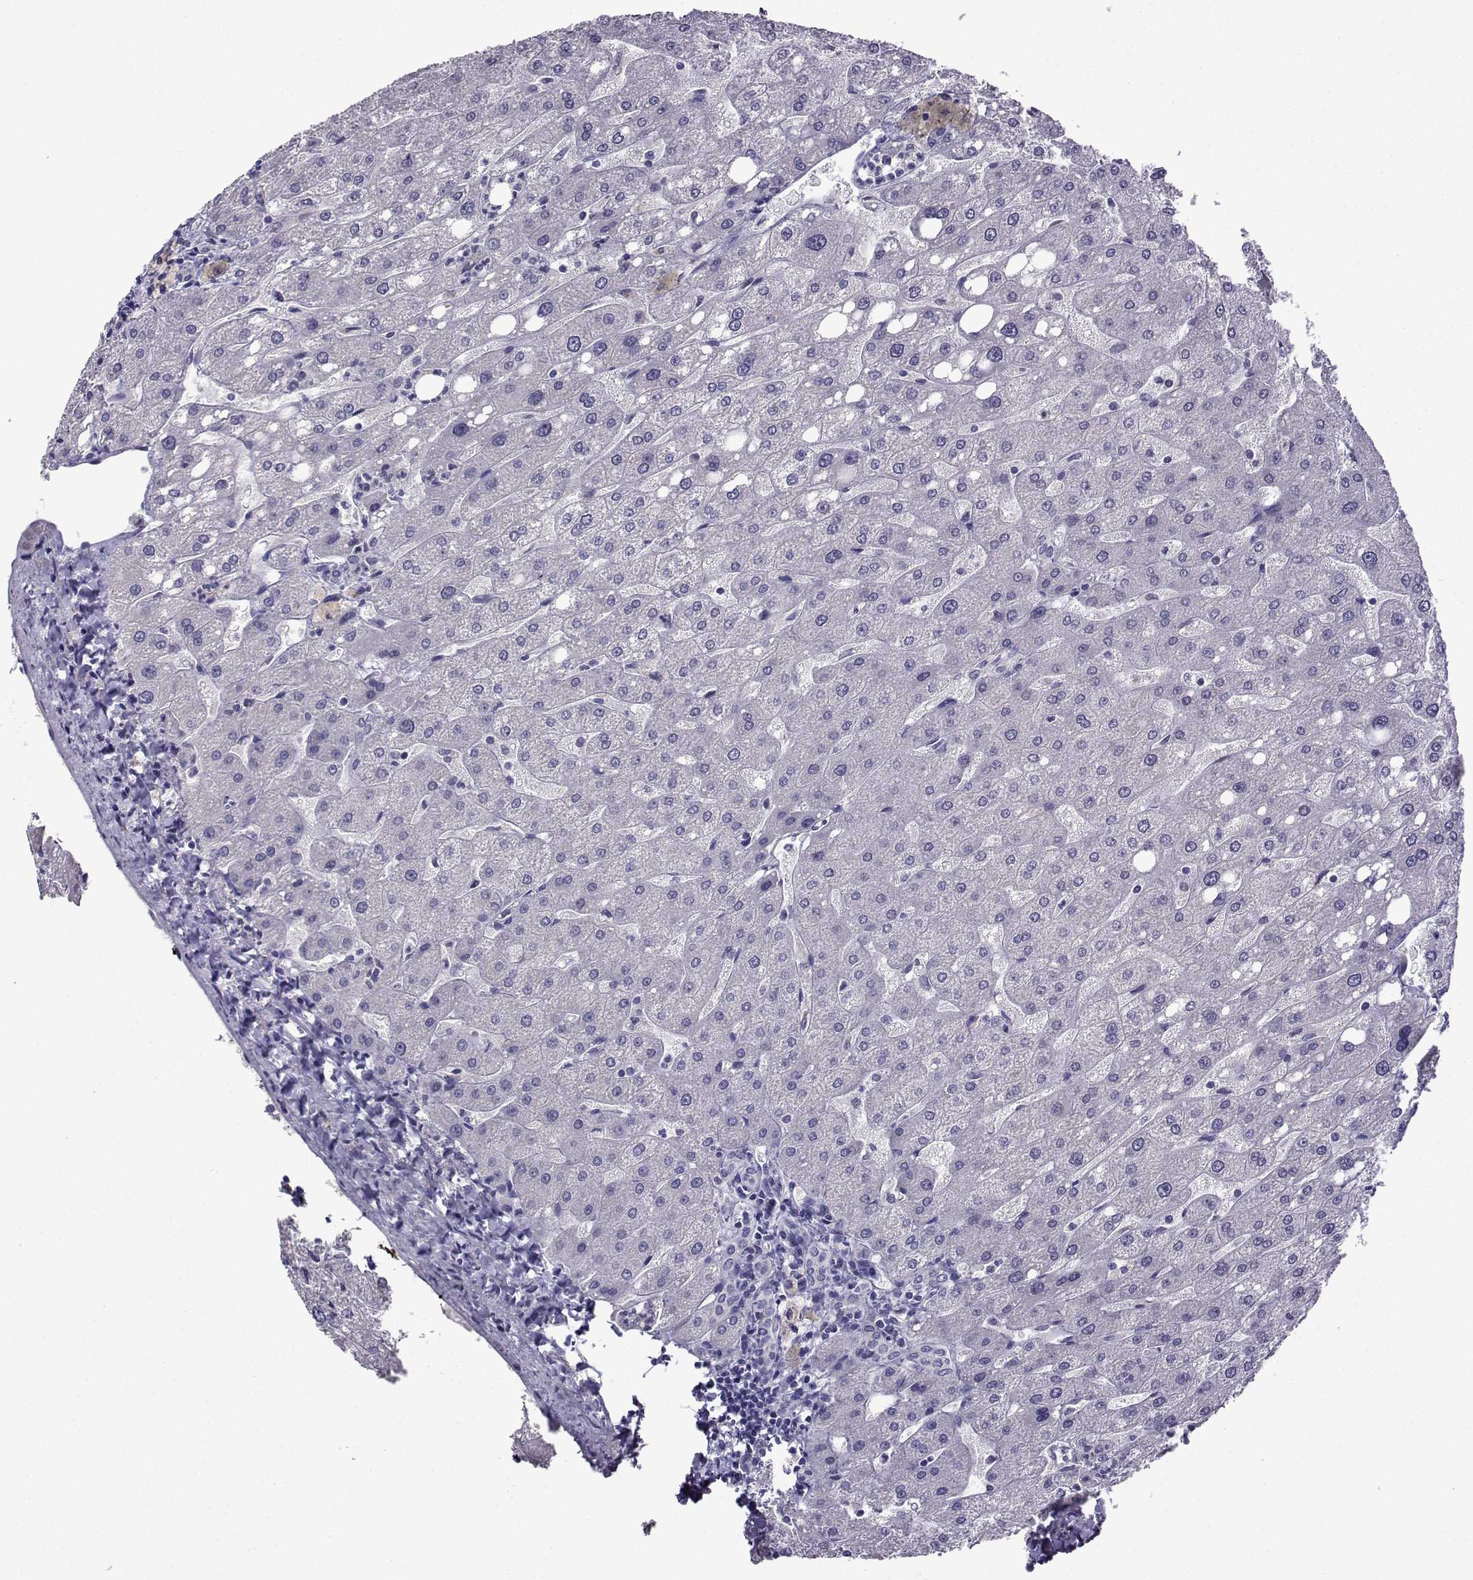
{"staining": {"intensity": "negative", "quantity": "none", "location": "none"}, "tissue": "liver", "cell_type": "Cholangiocytes", "image_type": "normal", "snomed": [{"axis": "morphology", "description": "Normal tissue, NOS"}, {"axis": "topography", "description": "Liver"}], "caption": "IHC of benign liver reveals no staining in cholangiocytes. The staining was performed using DAB to visualize the protein expression in brown, while the nuclei were stained in blue with hematoxylin (Magnification: 20x).", "gene": "CRYBB1", "patient": {"sex": "male", "age": 67}}